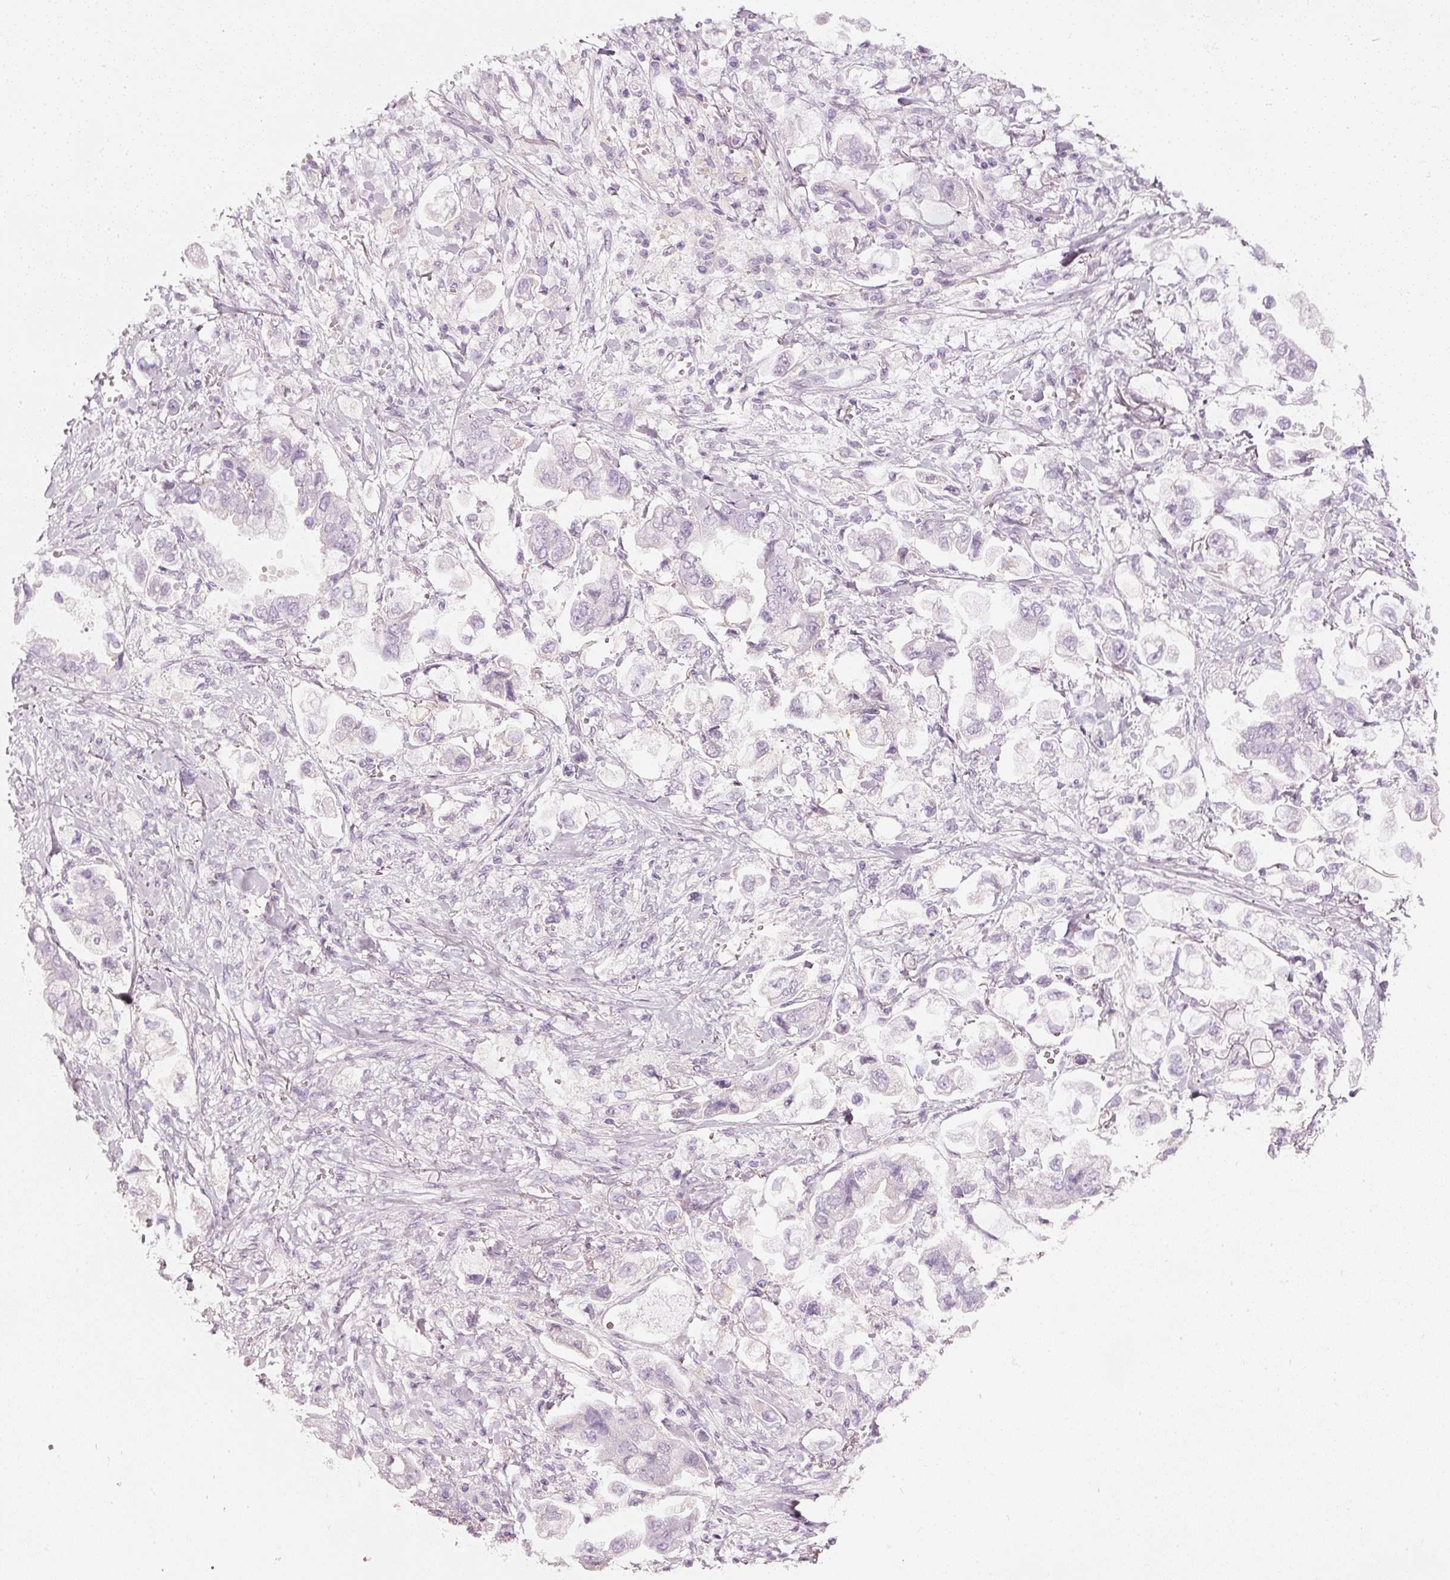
{"staining": {"intensity": "negative", "quantity": "none", "location": "none"}, "tissue": "stomach cancer", "cell_type": "Tumor cells", "image_type": "cancer", "snomed": [{"axis": "morphology", "description": "Adenocarcinoma, NOS"}, {"axis": "topography", "description": "Stomach"}], "caption": "Tumor cells are negative for protein expression in human adenocarcinoma (stomach).", "gene": "CNP", "patient": {"sex": "male", "age": 62}}